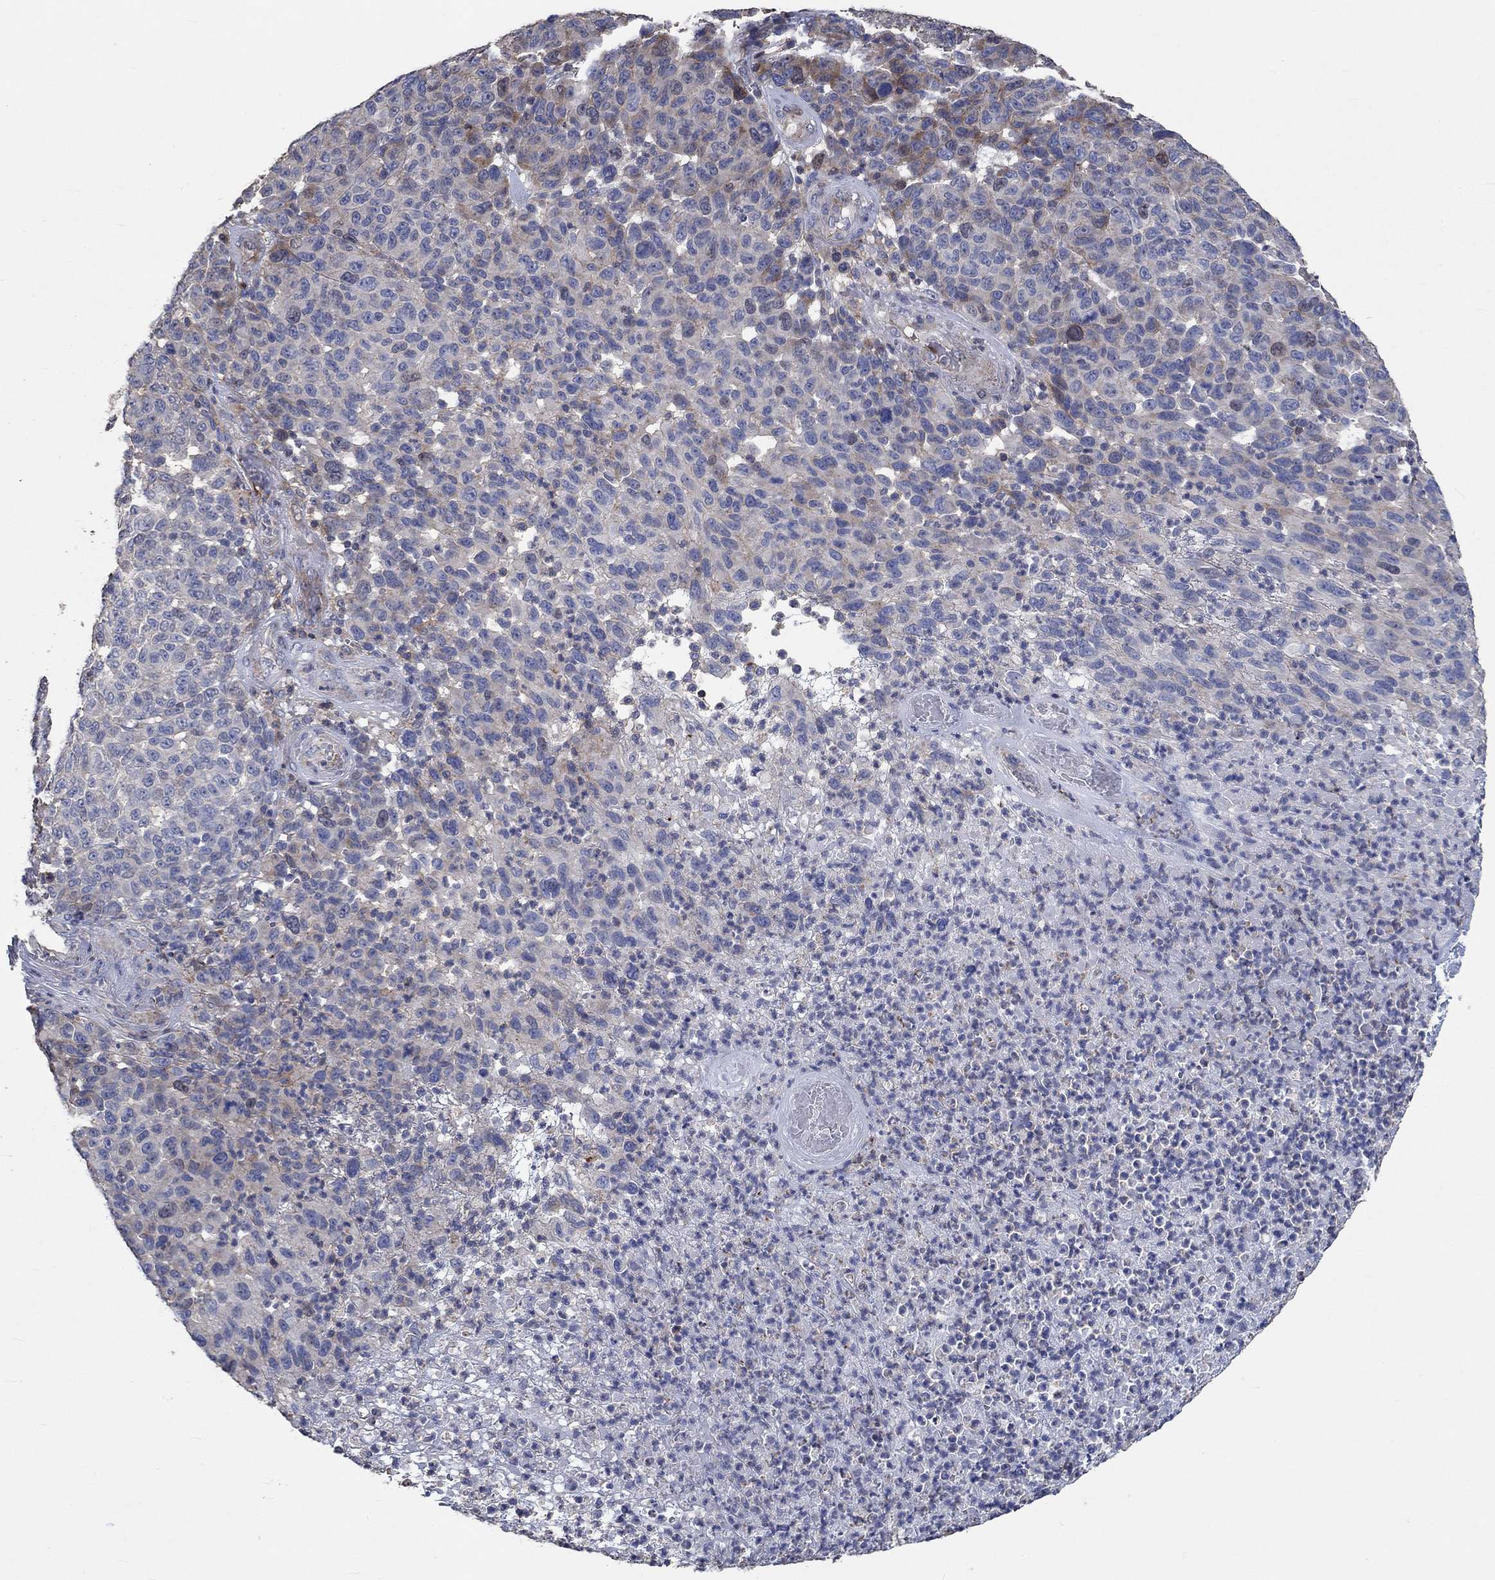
{"staining": {"intensity": "moderate", "quantity": "<25%", "location": "cytoplasmic/membranous"}, "tissue": "melanoma", "cell_type": "Tumor cells", "image_type": "cancer", "snomed": [{"axis": "morphology", "description": "Malignant melanoma, NOS"}, {"axis": "topography", "description": "Skin"}], "caption": "Immunohistochemical staining of malignant melanoma shows moderate cytoplasmic/membranous protein staining in approximately <25% of tumor cells.", "gene": "TNFAIP8L3", "patient": {"sex": "male", "age": 59}}